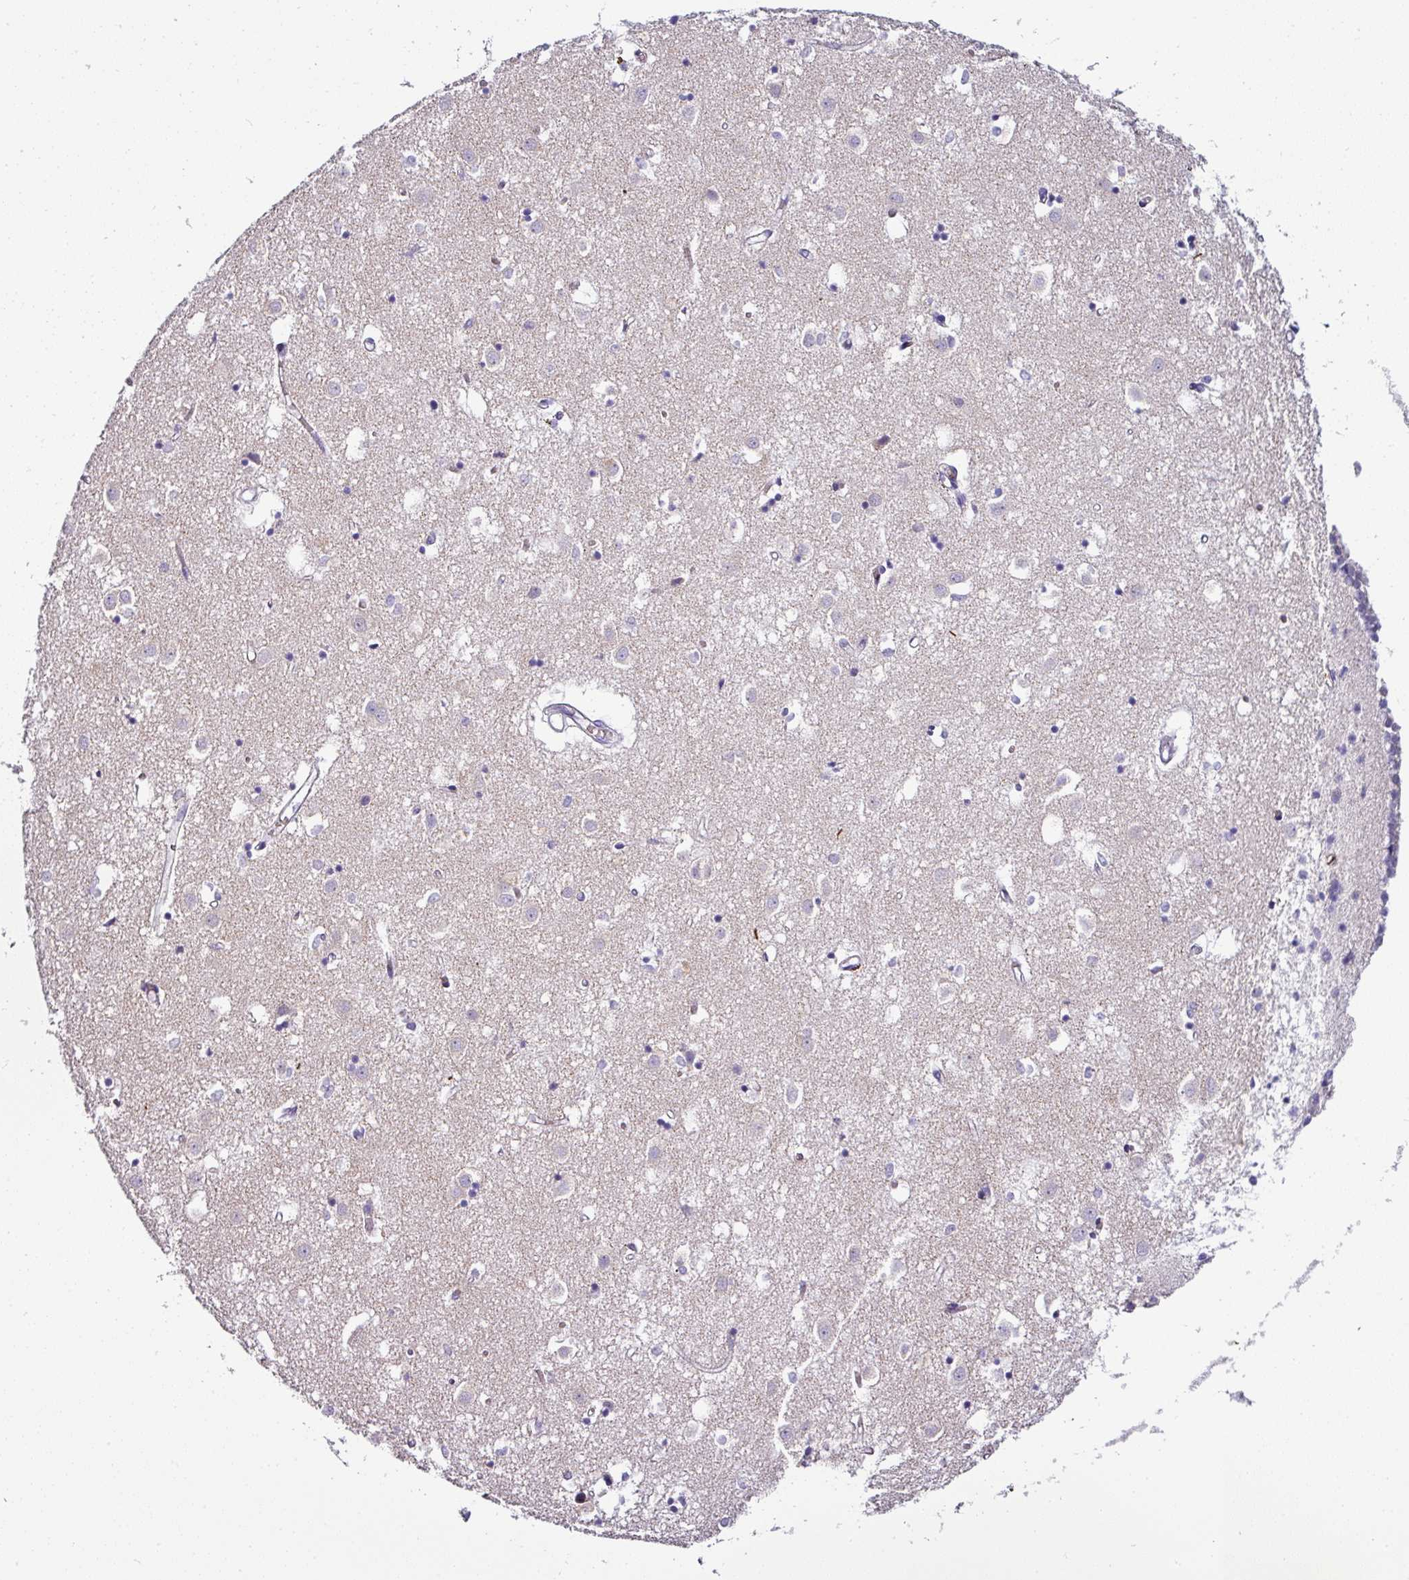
{"staining": {"intensity": "negative", "quantity": "none", "location": "none"}, "tissue": "caudate", "cell_type": "Glial cells", "image_type": "normal", "snomed": [{"axis": "morphology", "description": "Normal tissue, NOS"}, {"axis": "topography", "description": "Lateral ventricle wall"}], "caption": "An IHC photomicrograph of unremarkable caudate is shown. There is no staining in glial cells of caudate.", "gene": "NAPSA", "patient": {"sex": "male", "age": 70}}